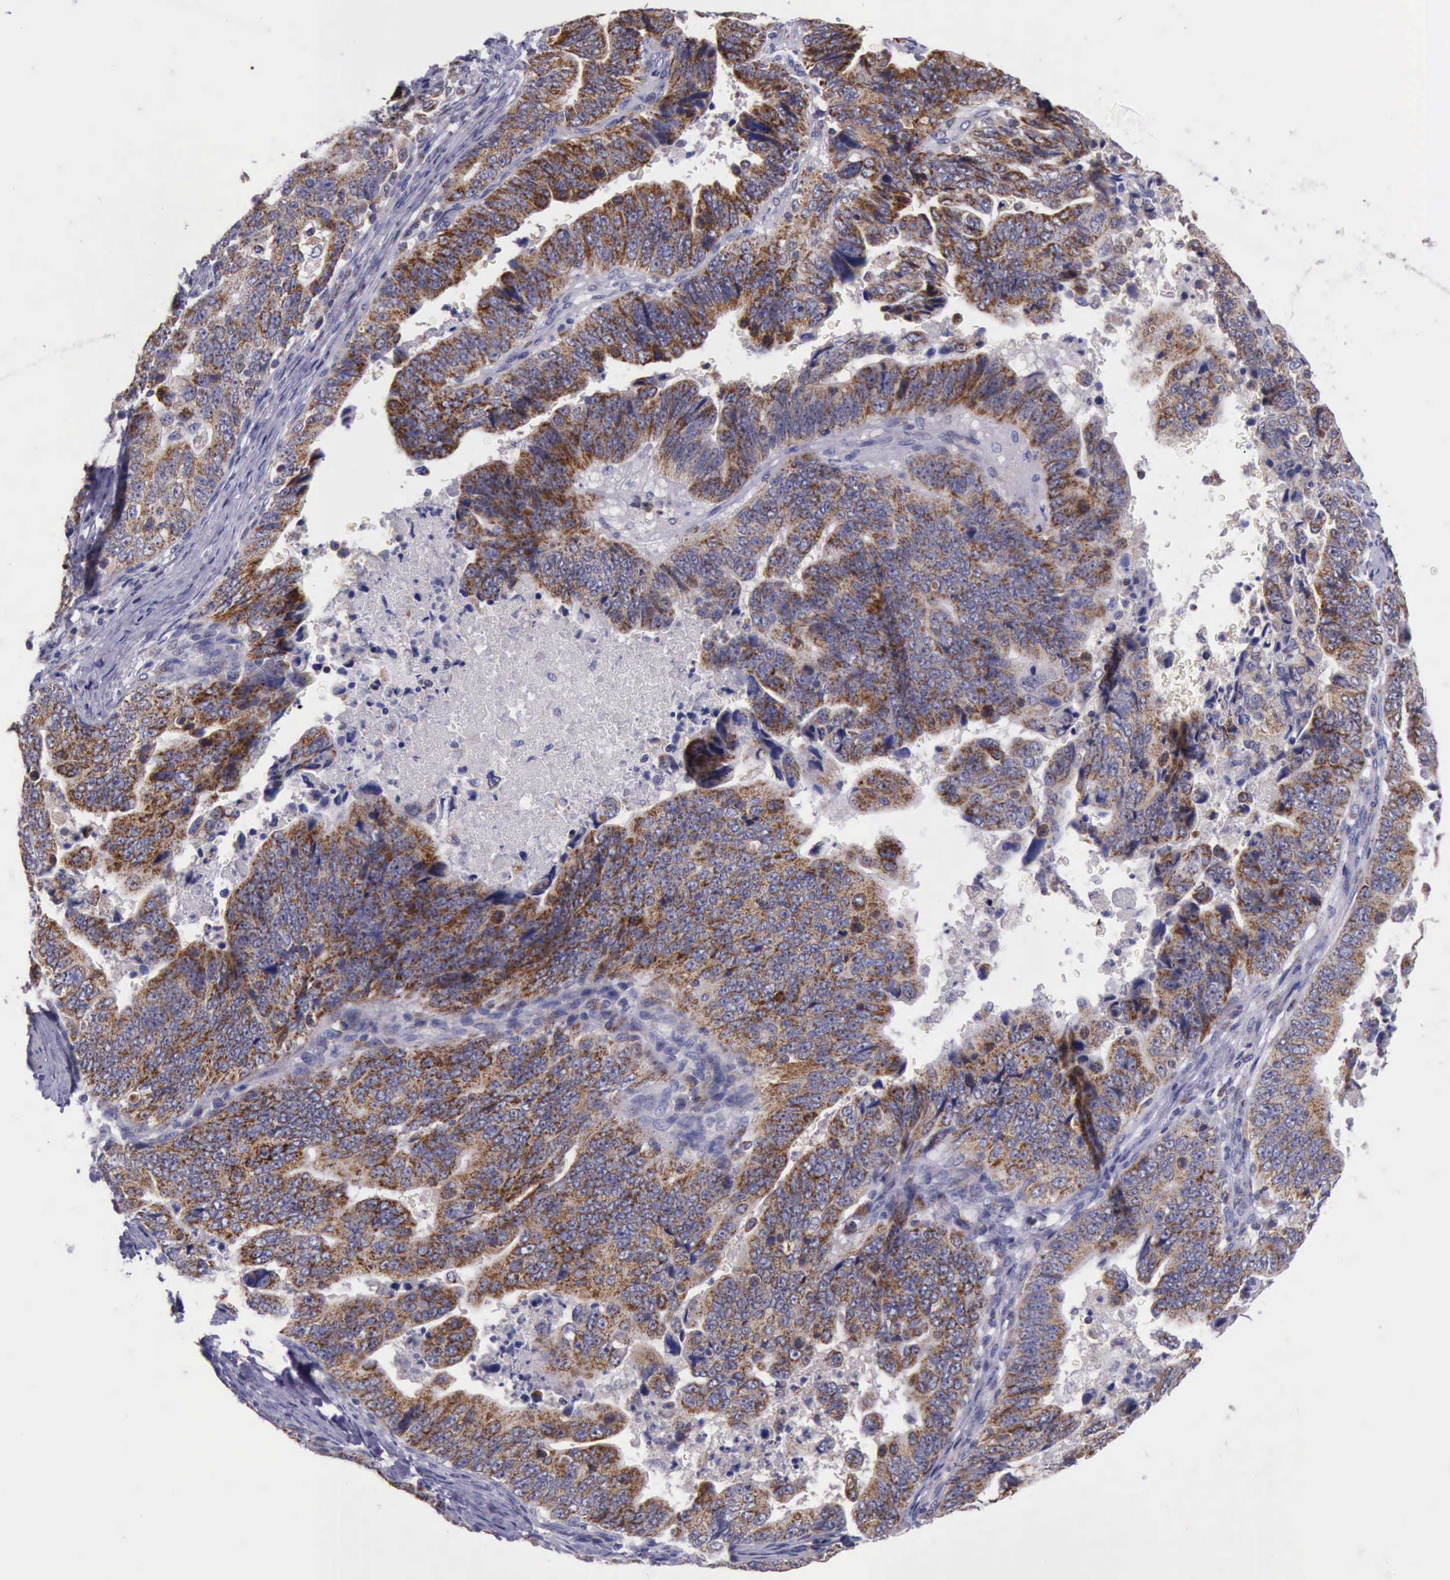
{"staining": {"intensity": "moderate", "quantity": ">75%", "location": "cytoplasmic/membranous"}, "tissue": "stomach cancer", "cell_type": "Tumor cells", "image_type": "cancer", "snomed": [{"axis": "morphology", "description": "Adenocarcinoma, NOS"}, {"axis": "topography", "description": "Stomach, upper"}], "caption": "Protein analysis of adenocarcinoma (stomach) tissue reveals moderate cytoplasmic/membranous positivity in about >75% of tumor cells.", "gene": "TXN2", "patient": {"sex": "female", "age": 50}}